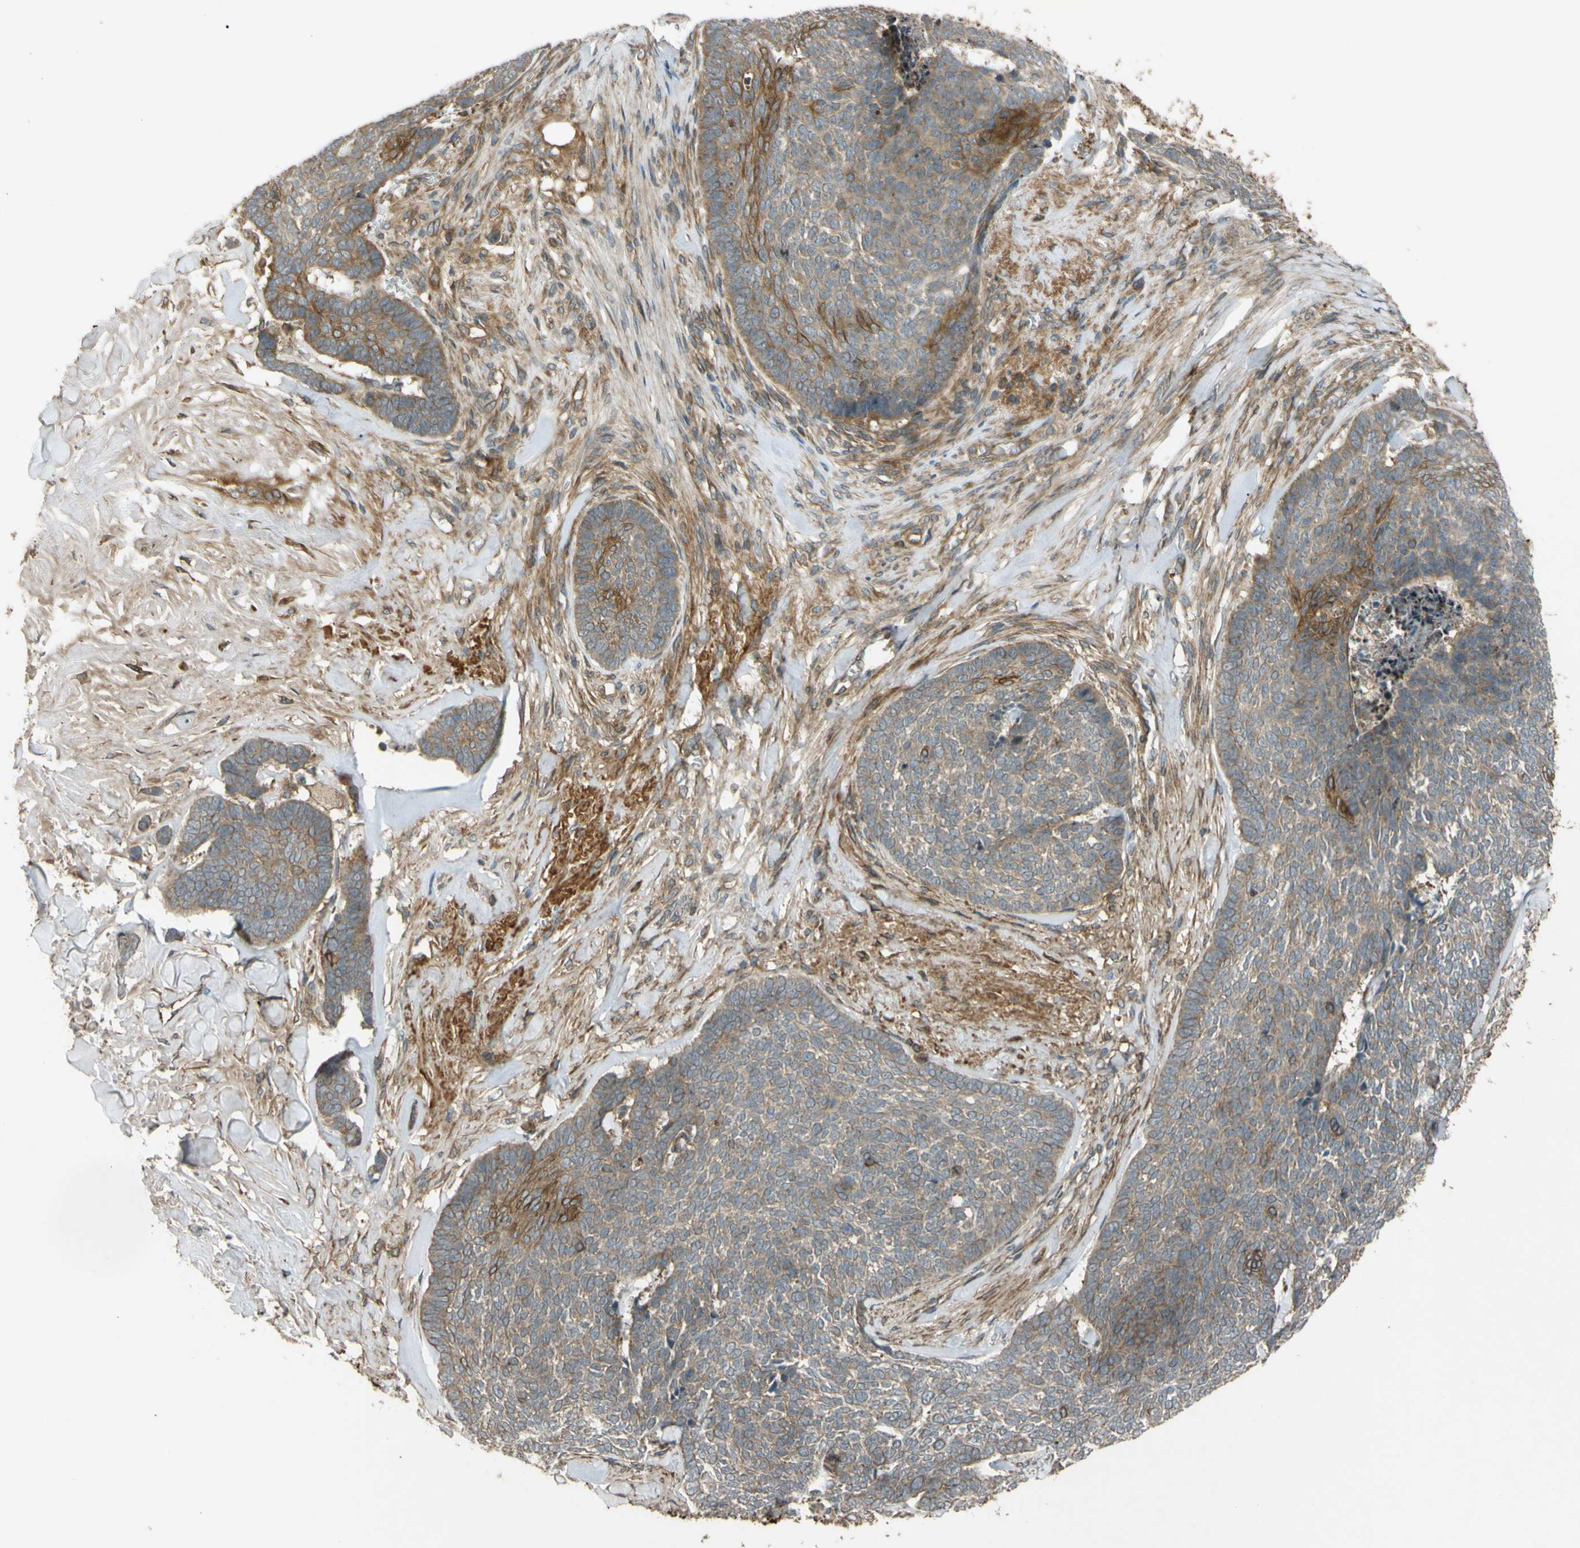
{"staining": {"intensity": "weak", "quantity": ">75%", "location": "cytoplasmic/membranous"}, "tissue": "skin cancer", "cell_type": "Tumor cells", "image_type": "cancer", "snomed": [{"axis": "morphology", "description": "Basal cell carcinoma"}, {"axis": "topography", "description": "Skin"}], "caption": "DAB (3,3'-diaminobenzidine) immunohistochemical staining of basal cell carcinoma (skin) reveals weak cytoplasmic/membranous protein positivity in approximately >75% of tumor cells. The protein is stained brown, and the nuclei are stained in blue (DAB IHC with brightfield microscopy, high magnification).", "gene": "FLII", "patient": {"sex": "male", "age": 84}}